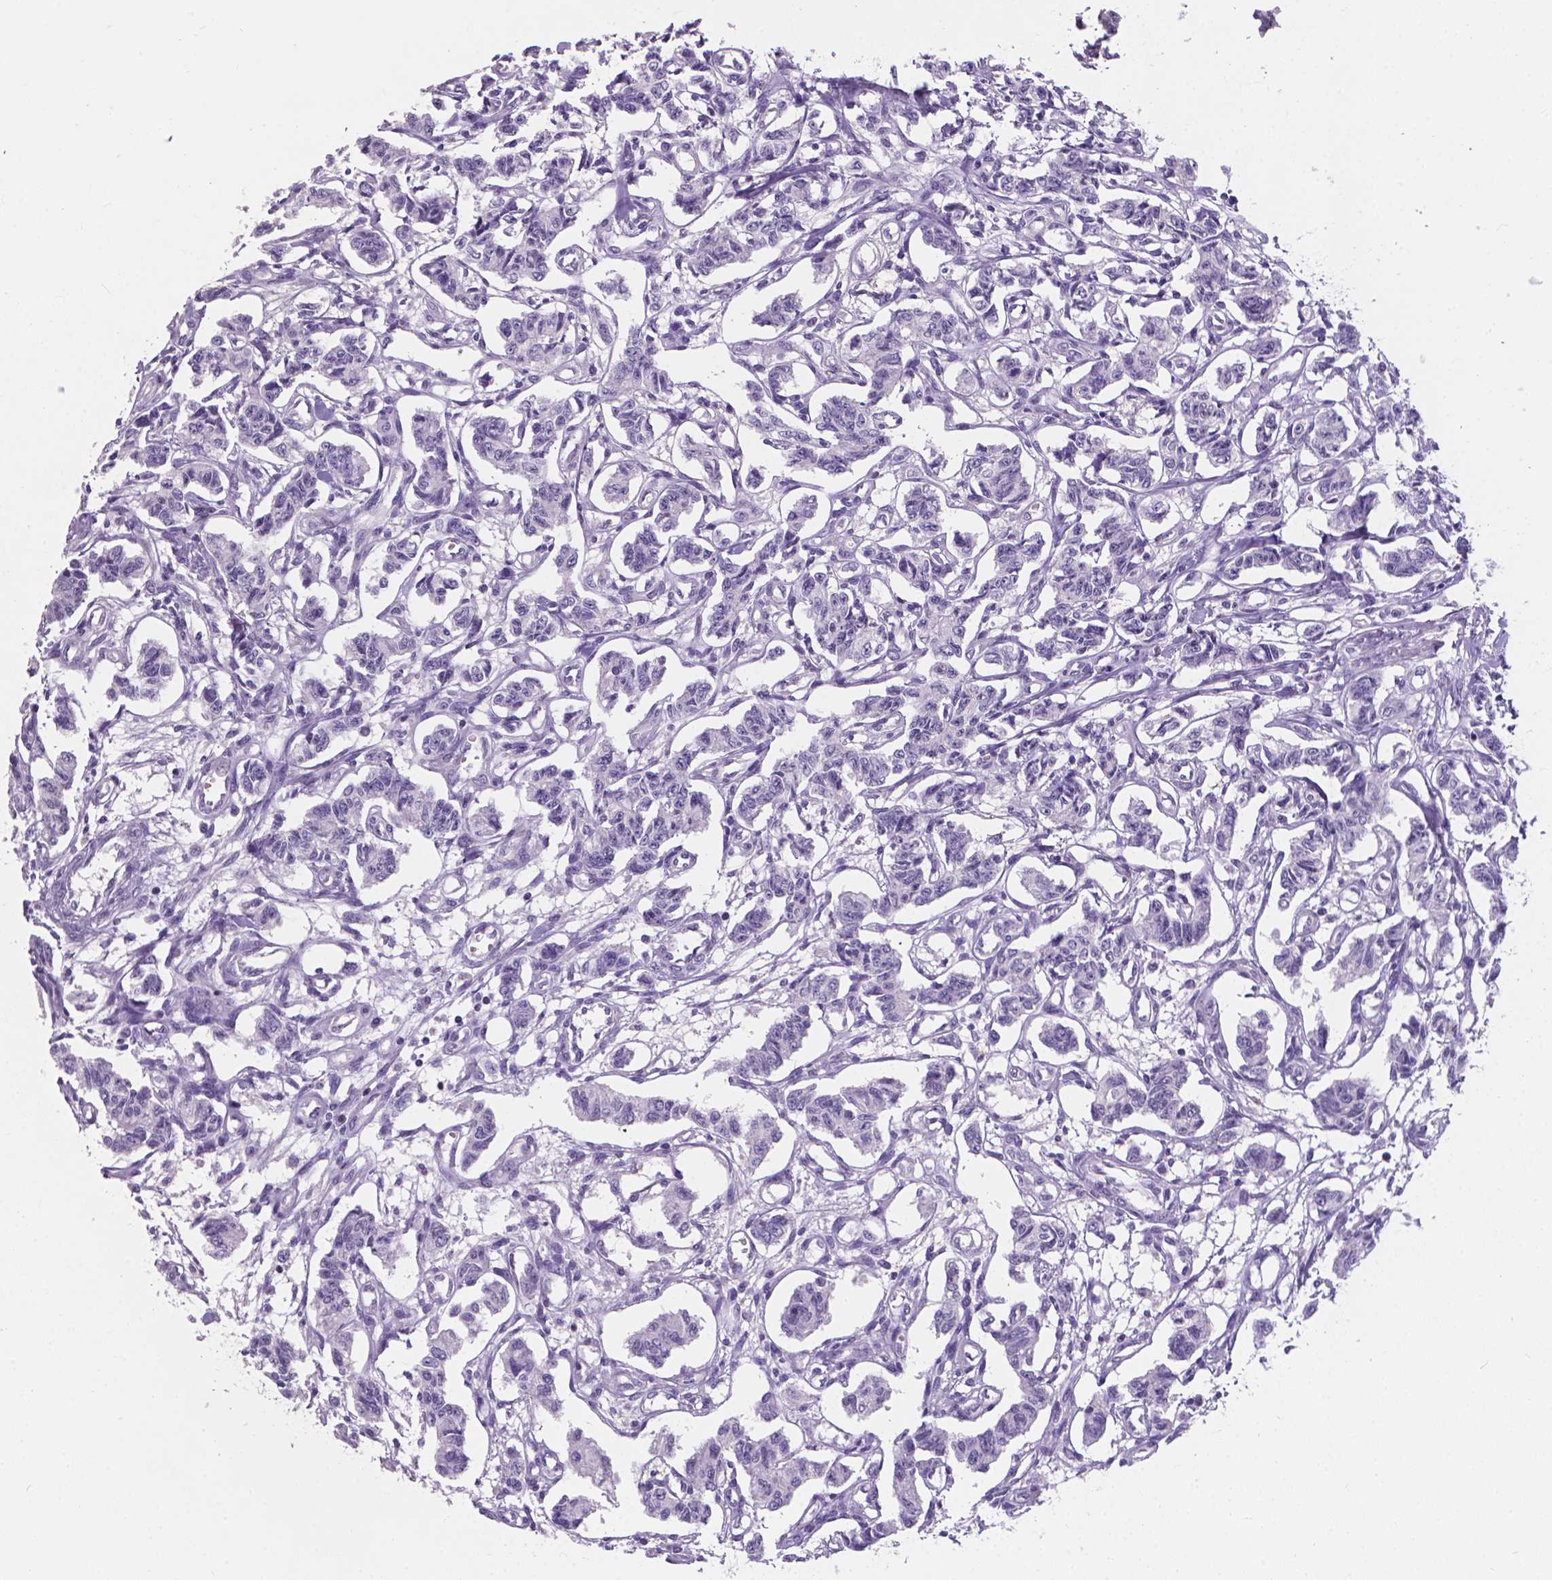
{"staining": {"intensity": "negative", "quantity": "none", "location": "none"}, "tissue": "carcinoid", "cell_type": "Tumor cells", "image_type": "cancer", "snomed": [{"axis": "morphology", "description": "Carcinoid, malignant, NOS"}, {"axis": "topography", "description": "Kidney"}], "caption": "High power microscopy photomicrograph of an immunohistochemistry histopathology image of carcinoid, revealing no significant positivity in tumor cells. (DAB immunohistochemistry (IHC), high magnification).", "gene": "XPNPEP2", "patient": {"sex": "female", "age": 41}}